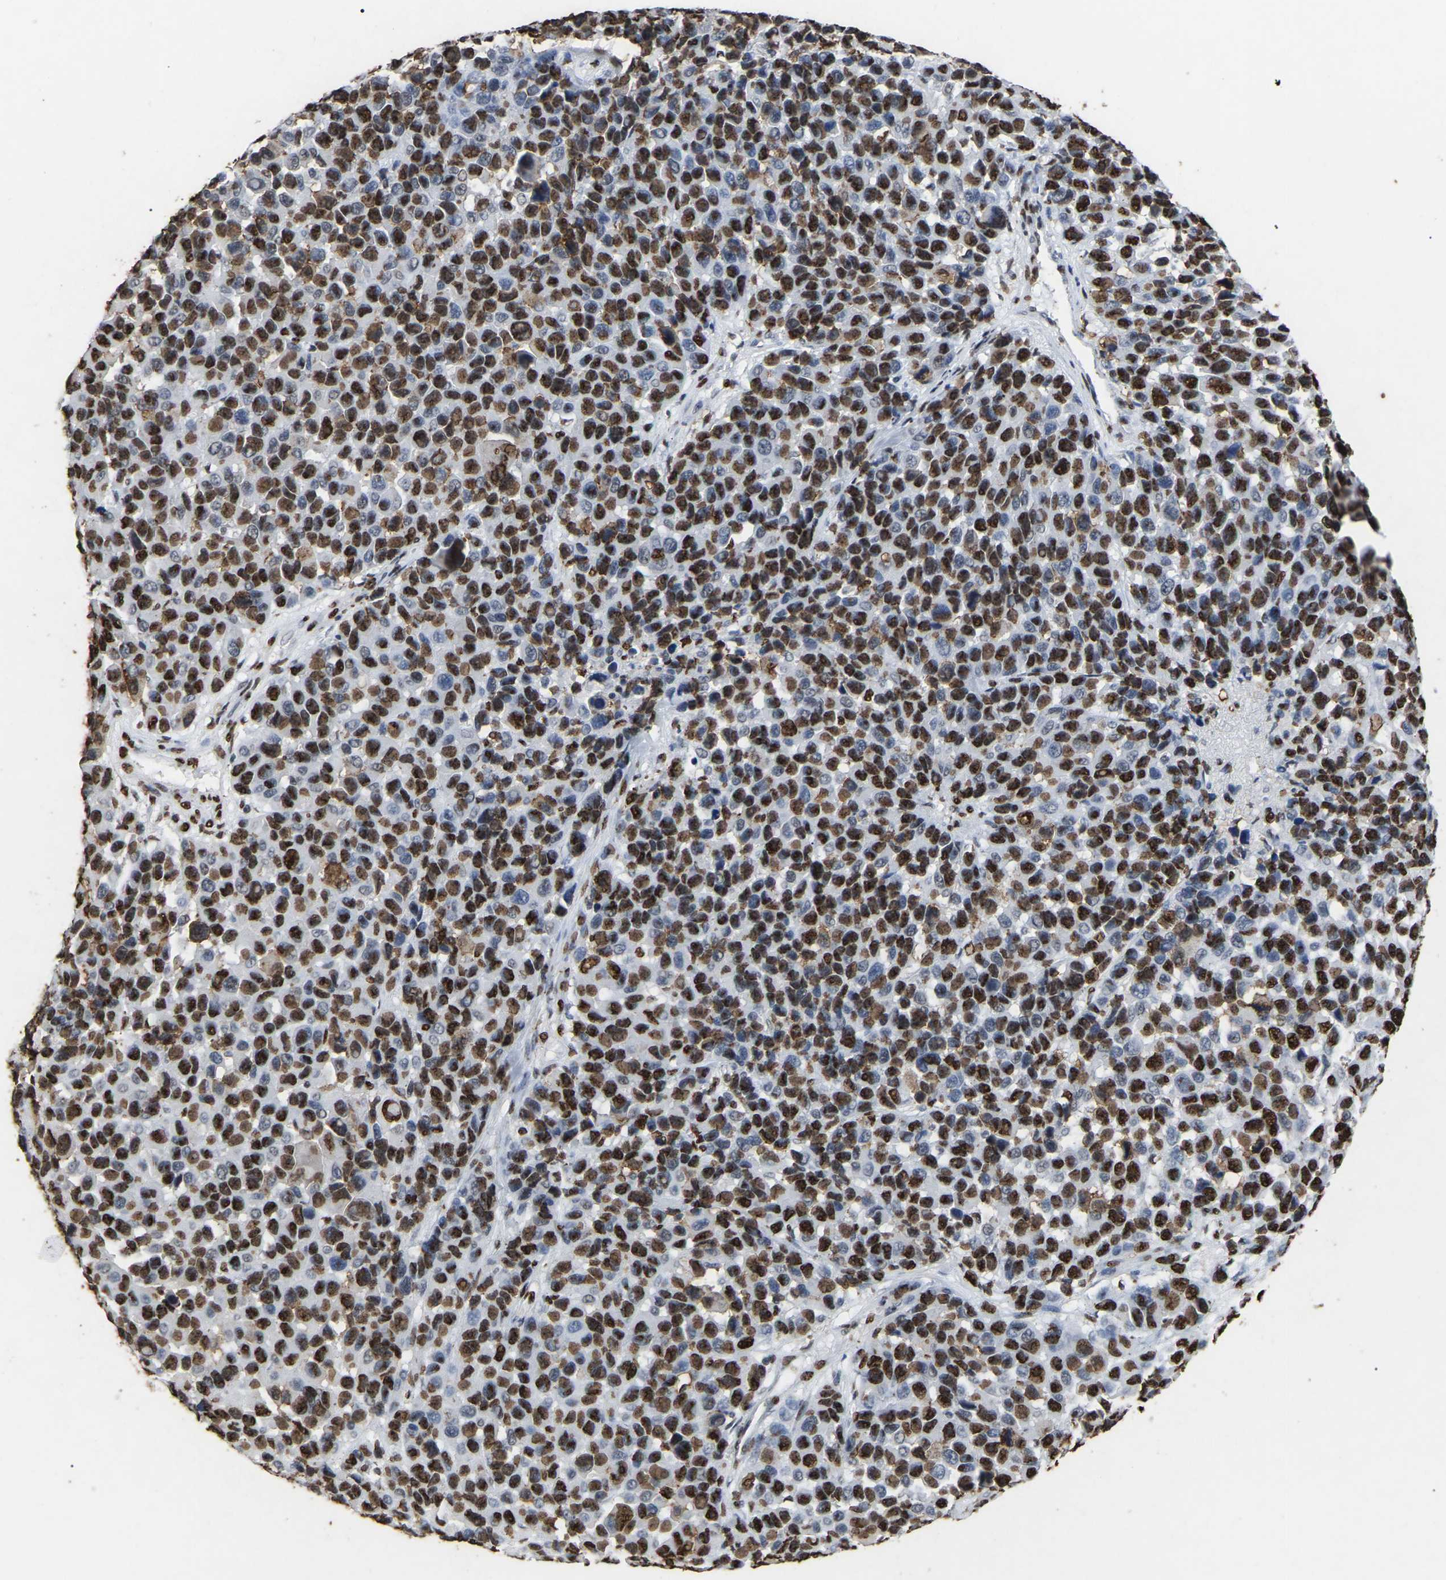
{"staining": {"intensity": "strong", "quantity": ">75%", "location": "cytoplasmic/membranous,nuclear"}, "tissue": "melanoma", "cell_type": "Tumor cells", "image_type": "cancer", "snomed": [{"axis": "morphology", "description": "Malignant melanoma, NOS"}, {"axis": "topography", "description": "Skin"}], "caption": "Human melanoma stained with a protein marker reveals strong staining in tumor cells.", "gene": "RBL2", "patient": {"sex": "male", "age": 53}}